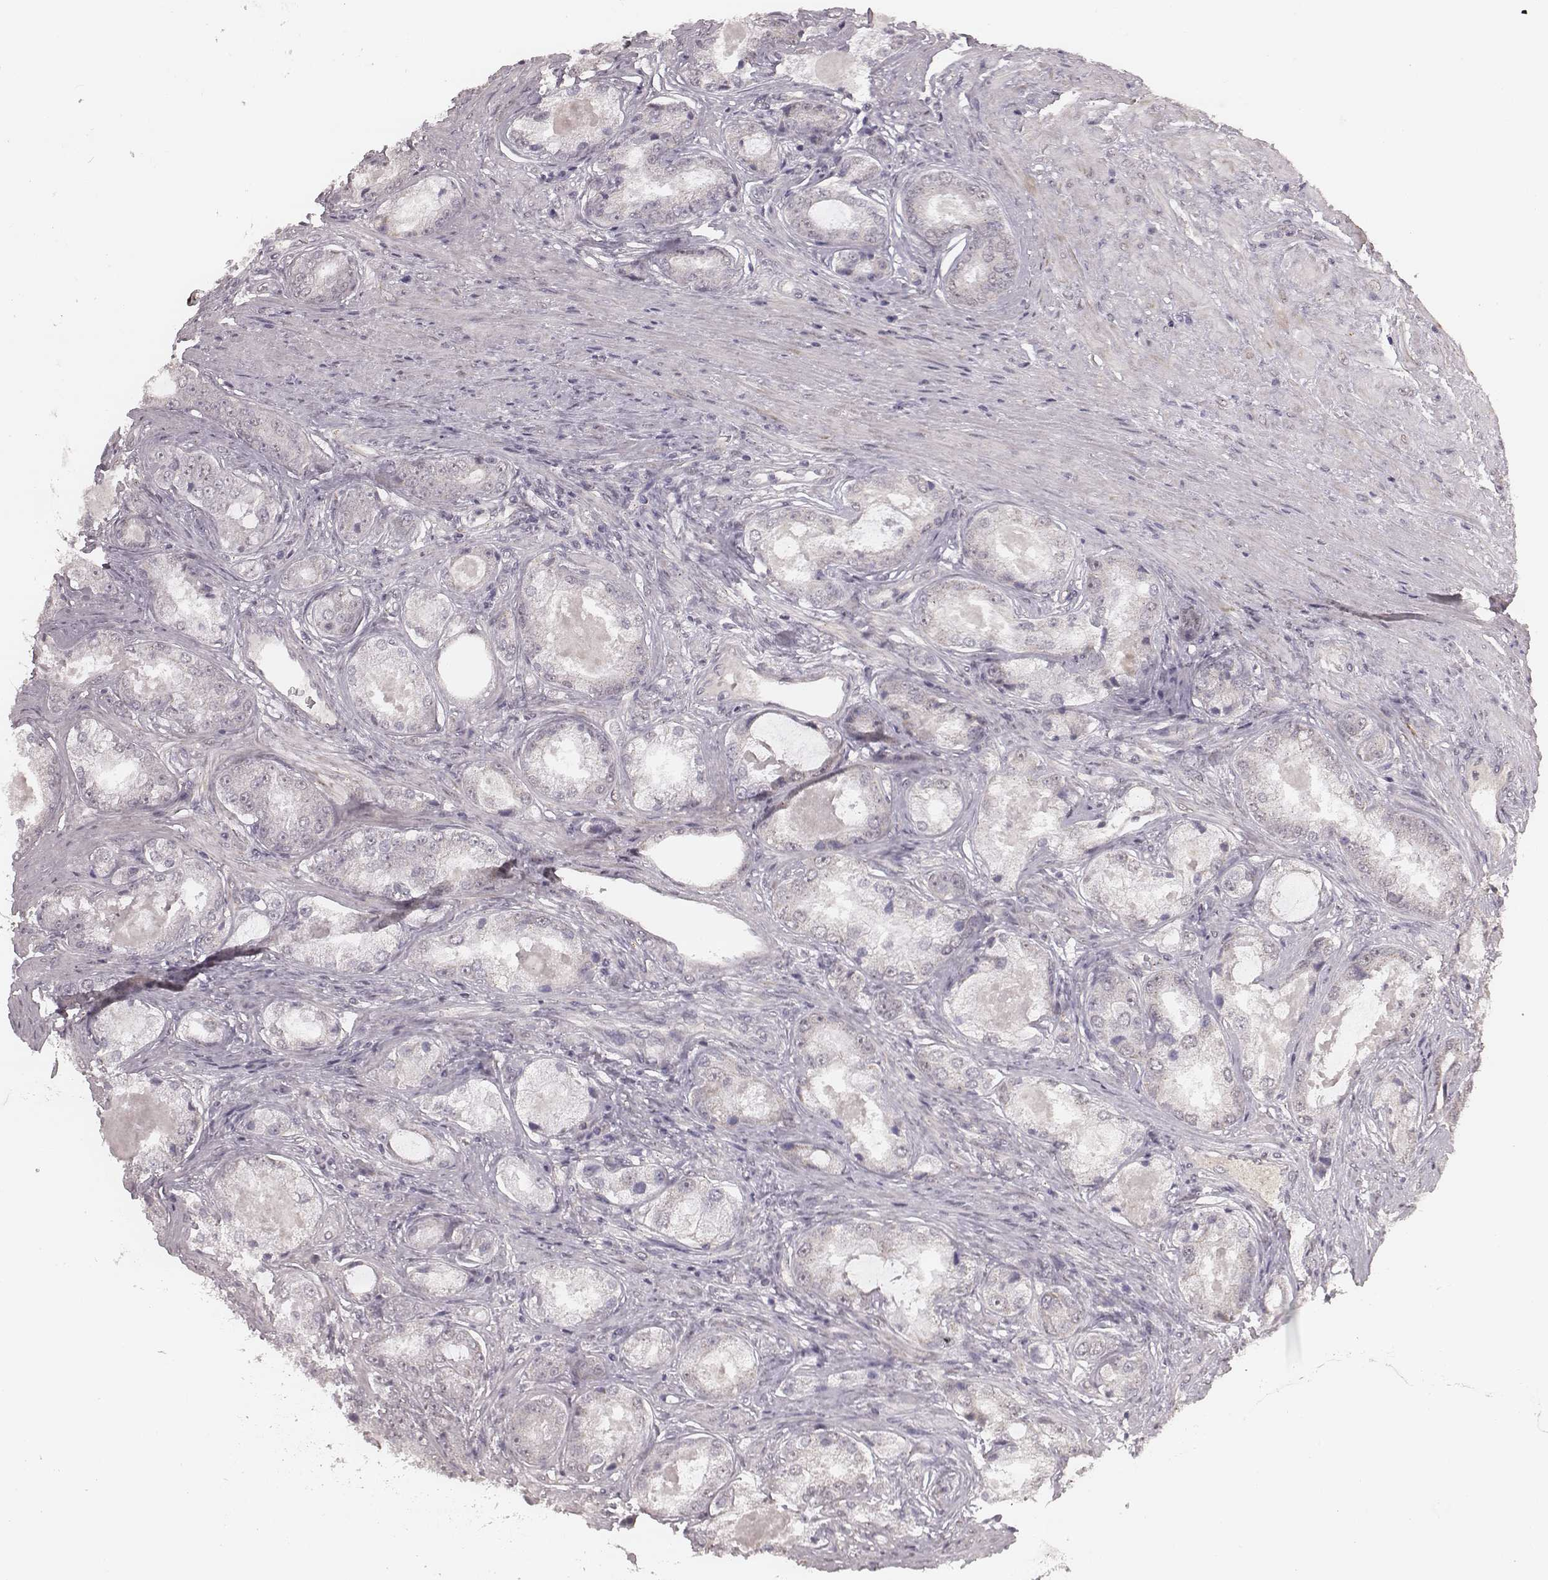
{"staining": {"intensity": "negative", "quantity": "none", "location": "none"}, "tissue": "prostate cancer", "cell_type": "Tumor cells", "image_type": "cancer", "snomed": [{"axis": "morphology", "description": "Adenocarcinoma, Low grade"}, {"axis": "topography", "description": "Prostate"}], "caption": "IHC histopathology image of neoplastic tissue: human prostate adenocarcinoma (low-grade) stained with DAB demonstrates no significant protein expression in tumor cells.", "gene": "SLC7A4", "patient": {"sex": "male", "age": 68}}